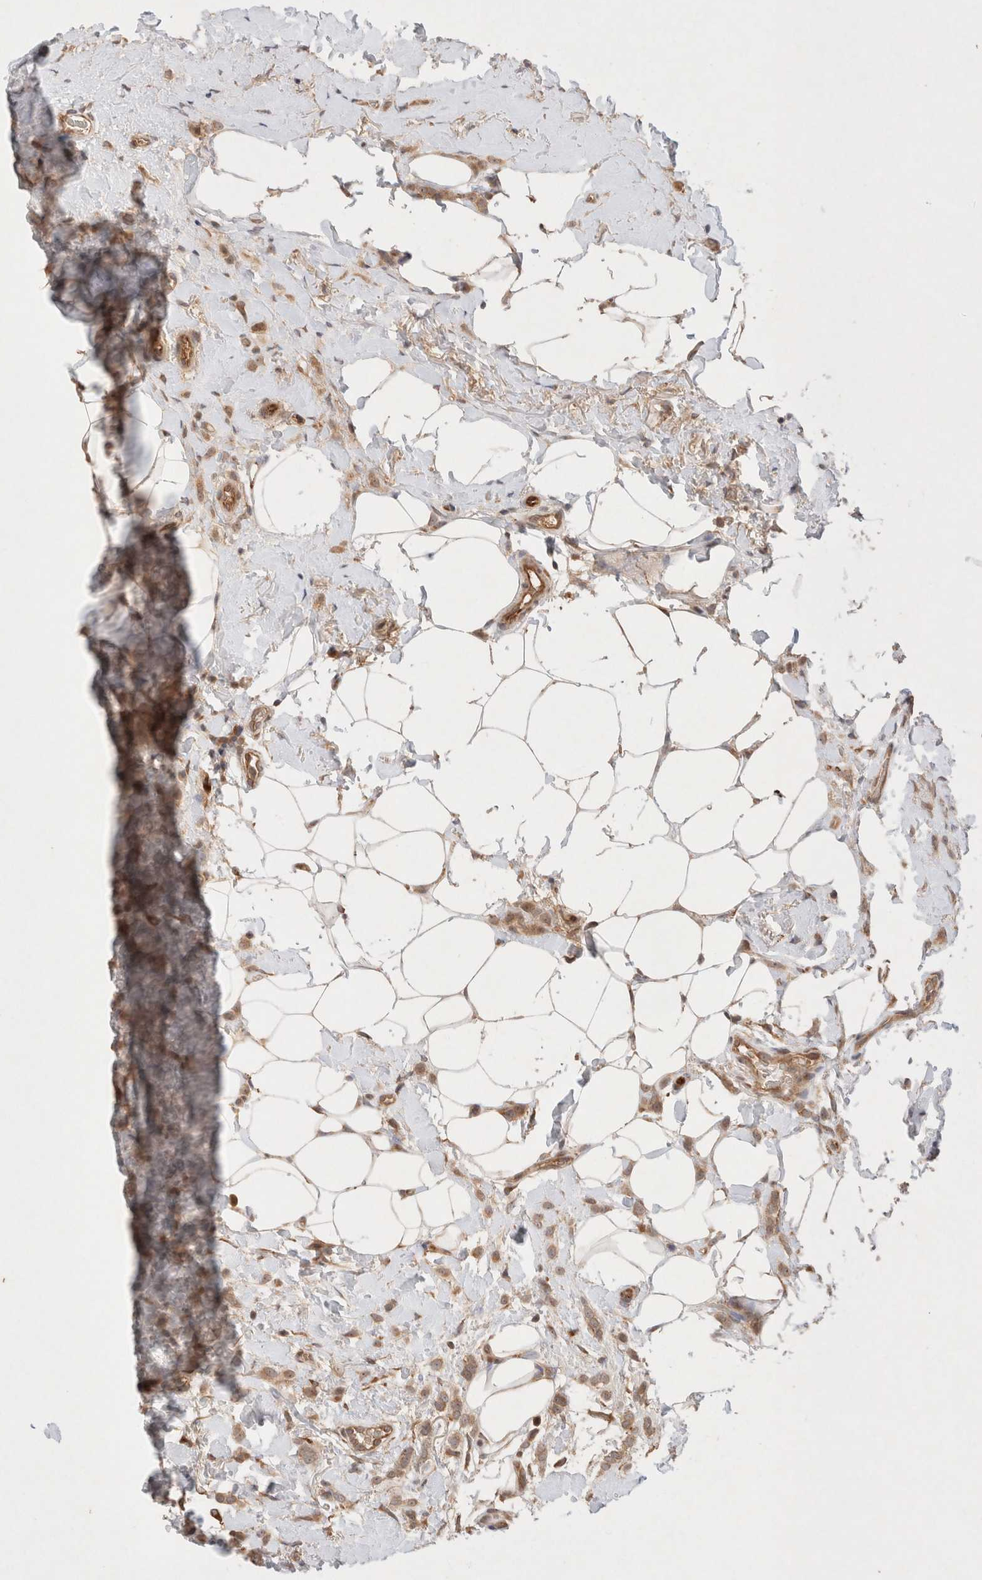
{"staining": {"intensity": "moderate", "quantity": ">75%", "location": "cytoplasmic/membranous"}, "tissue": "breast cancer", "cell_type": "Tumor cells", "image_type": "cancer", "snomed": [{"axis": "morphology", "description": "Normal tissue, NOS"}, {"axis": "morphology", "description": "Lobular carcinoma"}, {"axis": "topography", "description": "Breast"}], "caption": "Lobular carcinoma (breast) tissue displays moderate cytoplasmic/membranous expression in about >75% of tumor cells, visualized by immunohistochemistry.", "gene": "KLHL20", "patient": {"sex": "female", "age": 50}}